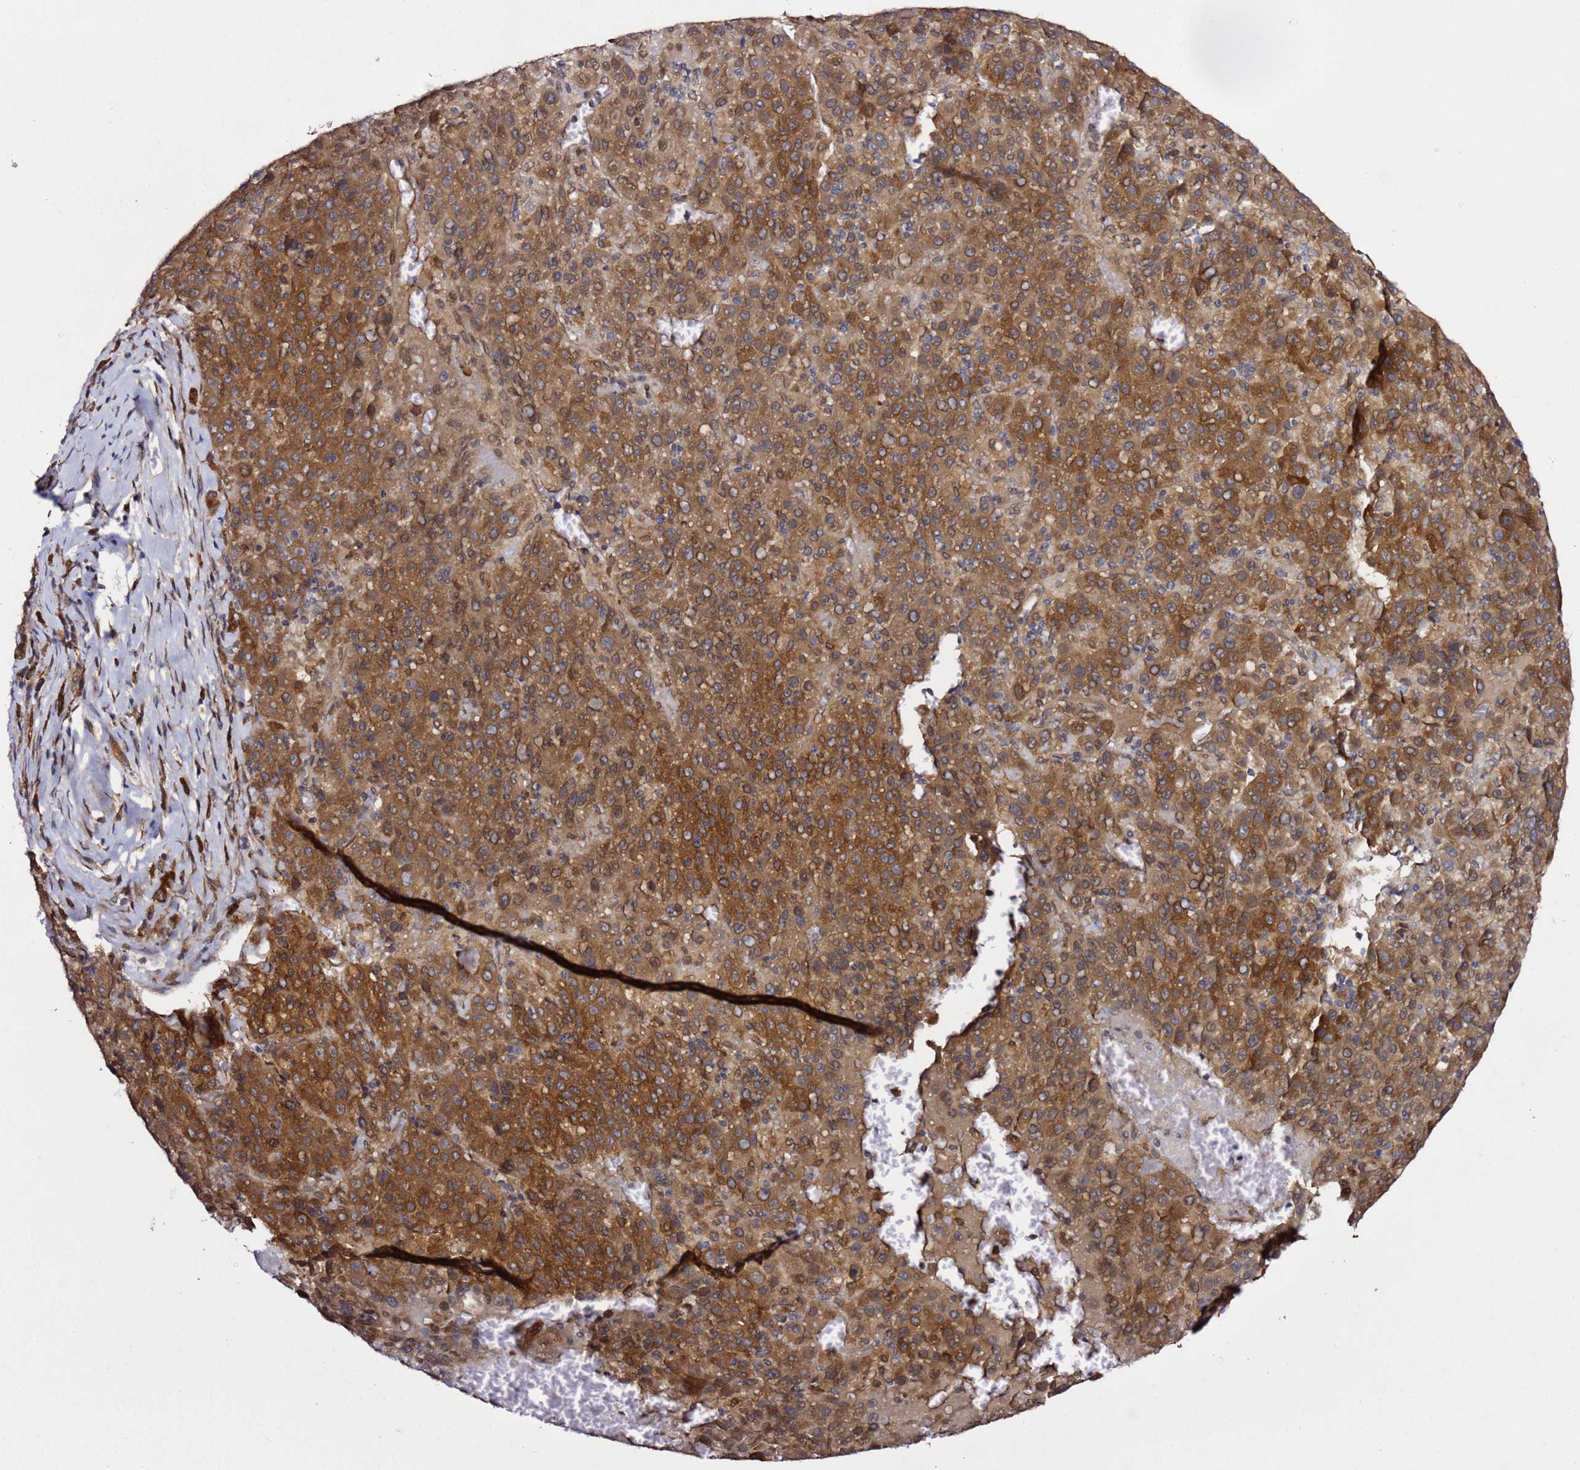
{"staining": {"intensity": "strong", "quantity": ">75%", "location": "cytoplasmic/membranous"}, "tissue": "liver cancer", "cell_type": "Tumor cells", "image_type": "cancer", "snomed": [{"axis": "morphology", "description": "Carcinoma, Hepatocellular, NOS"}, {"axis": "topography", "description": "Liver"}], "caption": "Liver cancer stained with immunohistochemistry (IHC) shows strong cytoplasmic/membranous staining in approximately >75% of tumor cells. The staining is performed using DAB brown chromogen to label protein expression. The nuclei are counter-stained blue using hematoxylin.", "gene": "PRKAB2", "patient": {"sex": "female", "age": 53}}